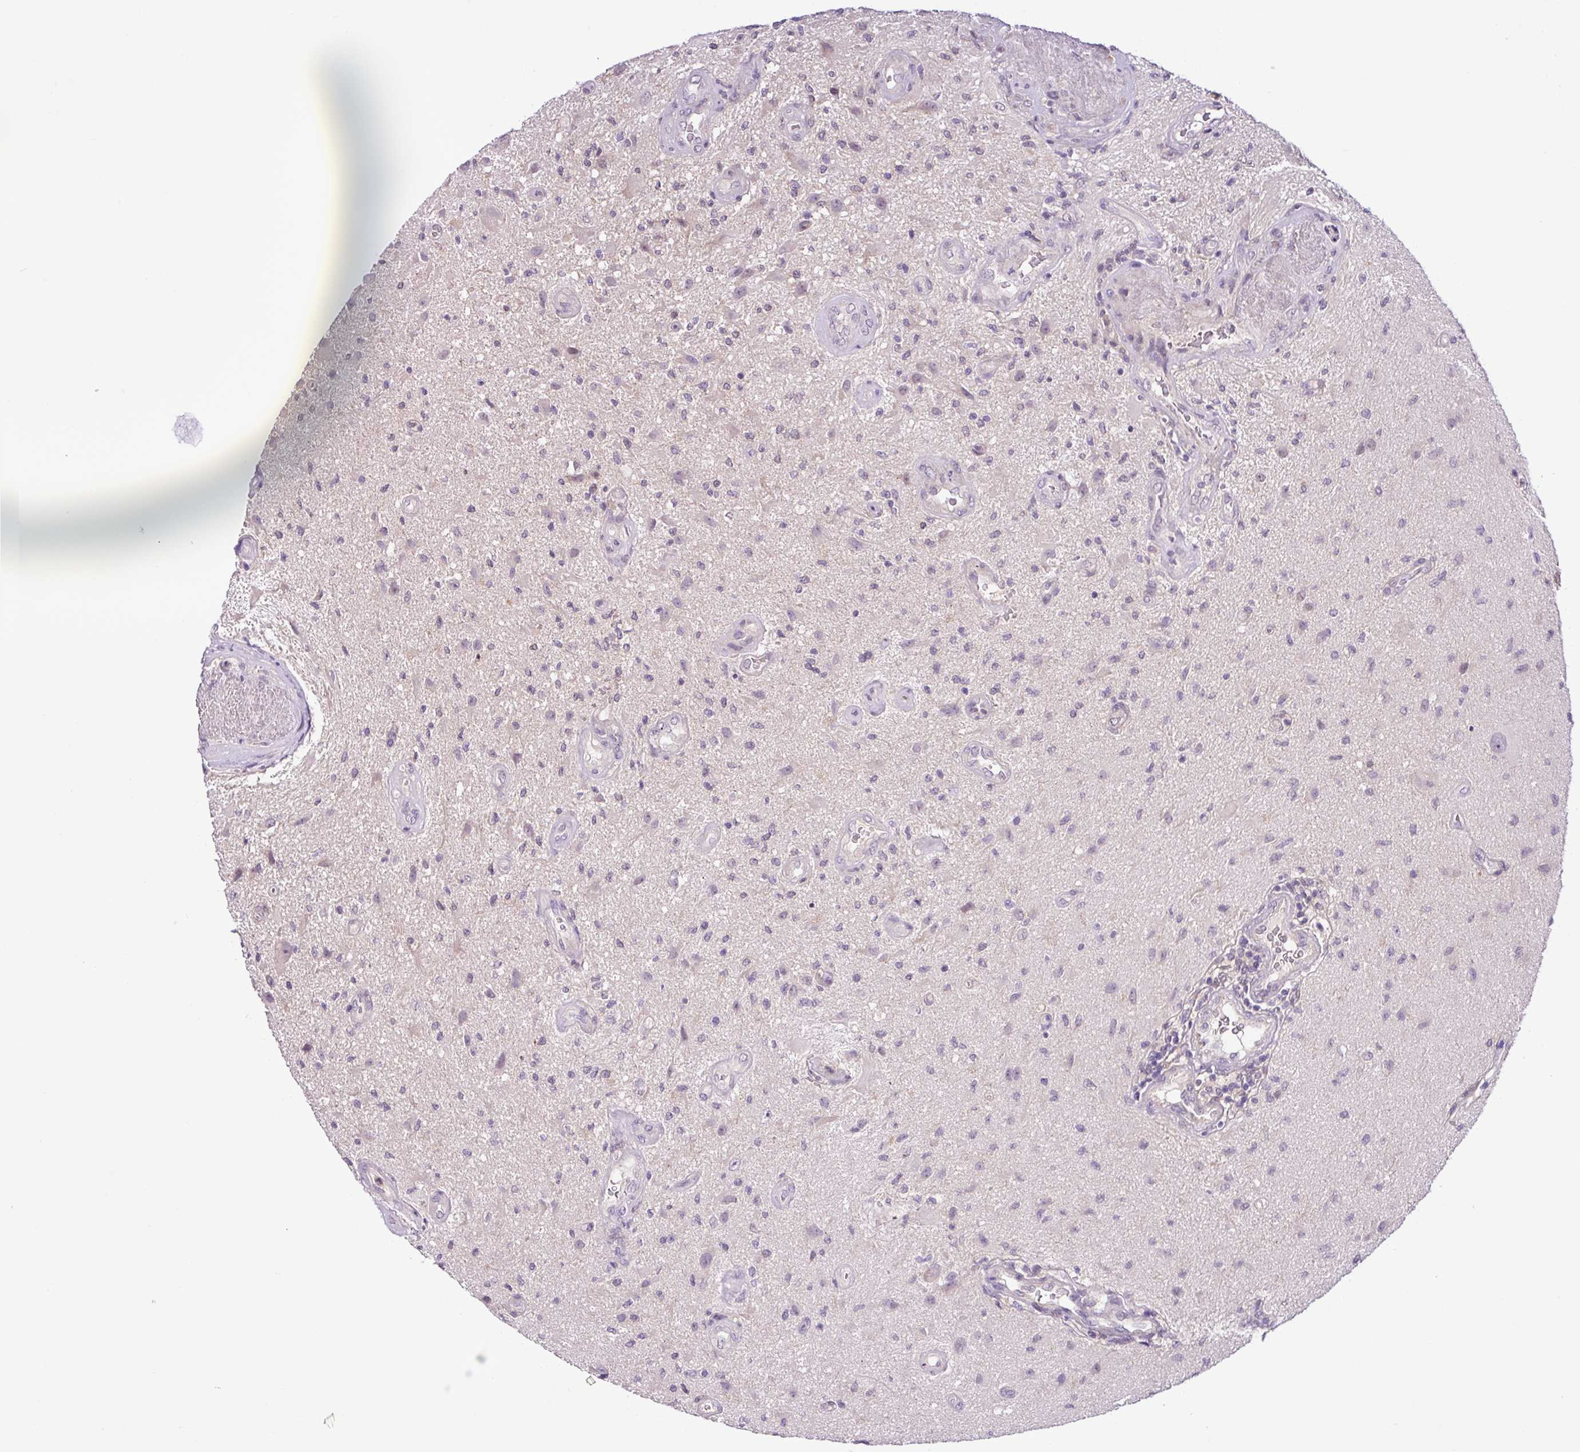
{"staining": {"intensity": "weak", "quantity": "<25%", "location": "nuclear"}, "tissue": "glioma", "cell_type": "Tumor cells", "image_type": "cancer", "snomed": [{"axis": "morphology", "description": "Glioma, malignant, High grade"}, {"axis": "topography", "description": "Brain"}], "caption": "DAB immunohistochemical staining of human malignant high-grade glioma displays no significant staining in tumor cells.", "gene": "TONSL", "patient": {"sex": "male", "age": 67}}